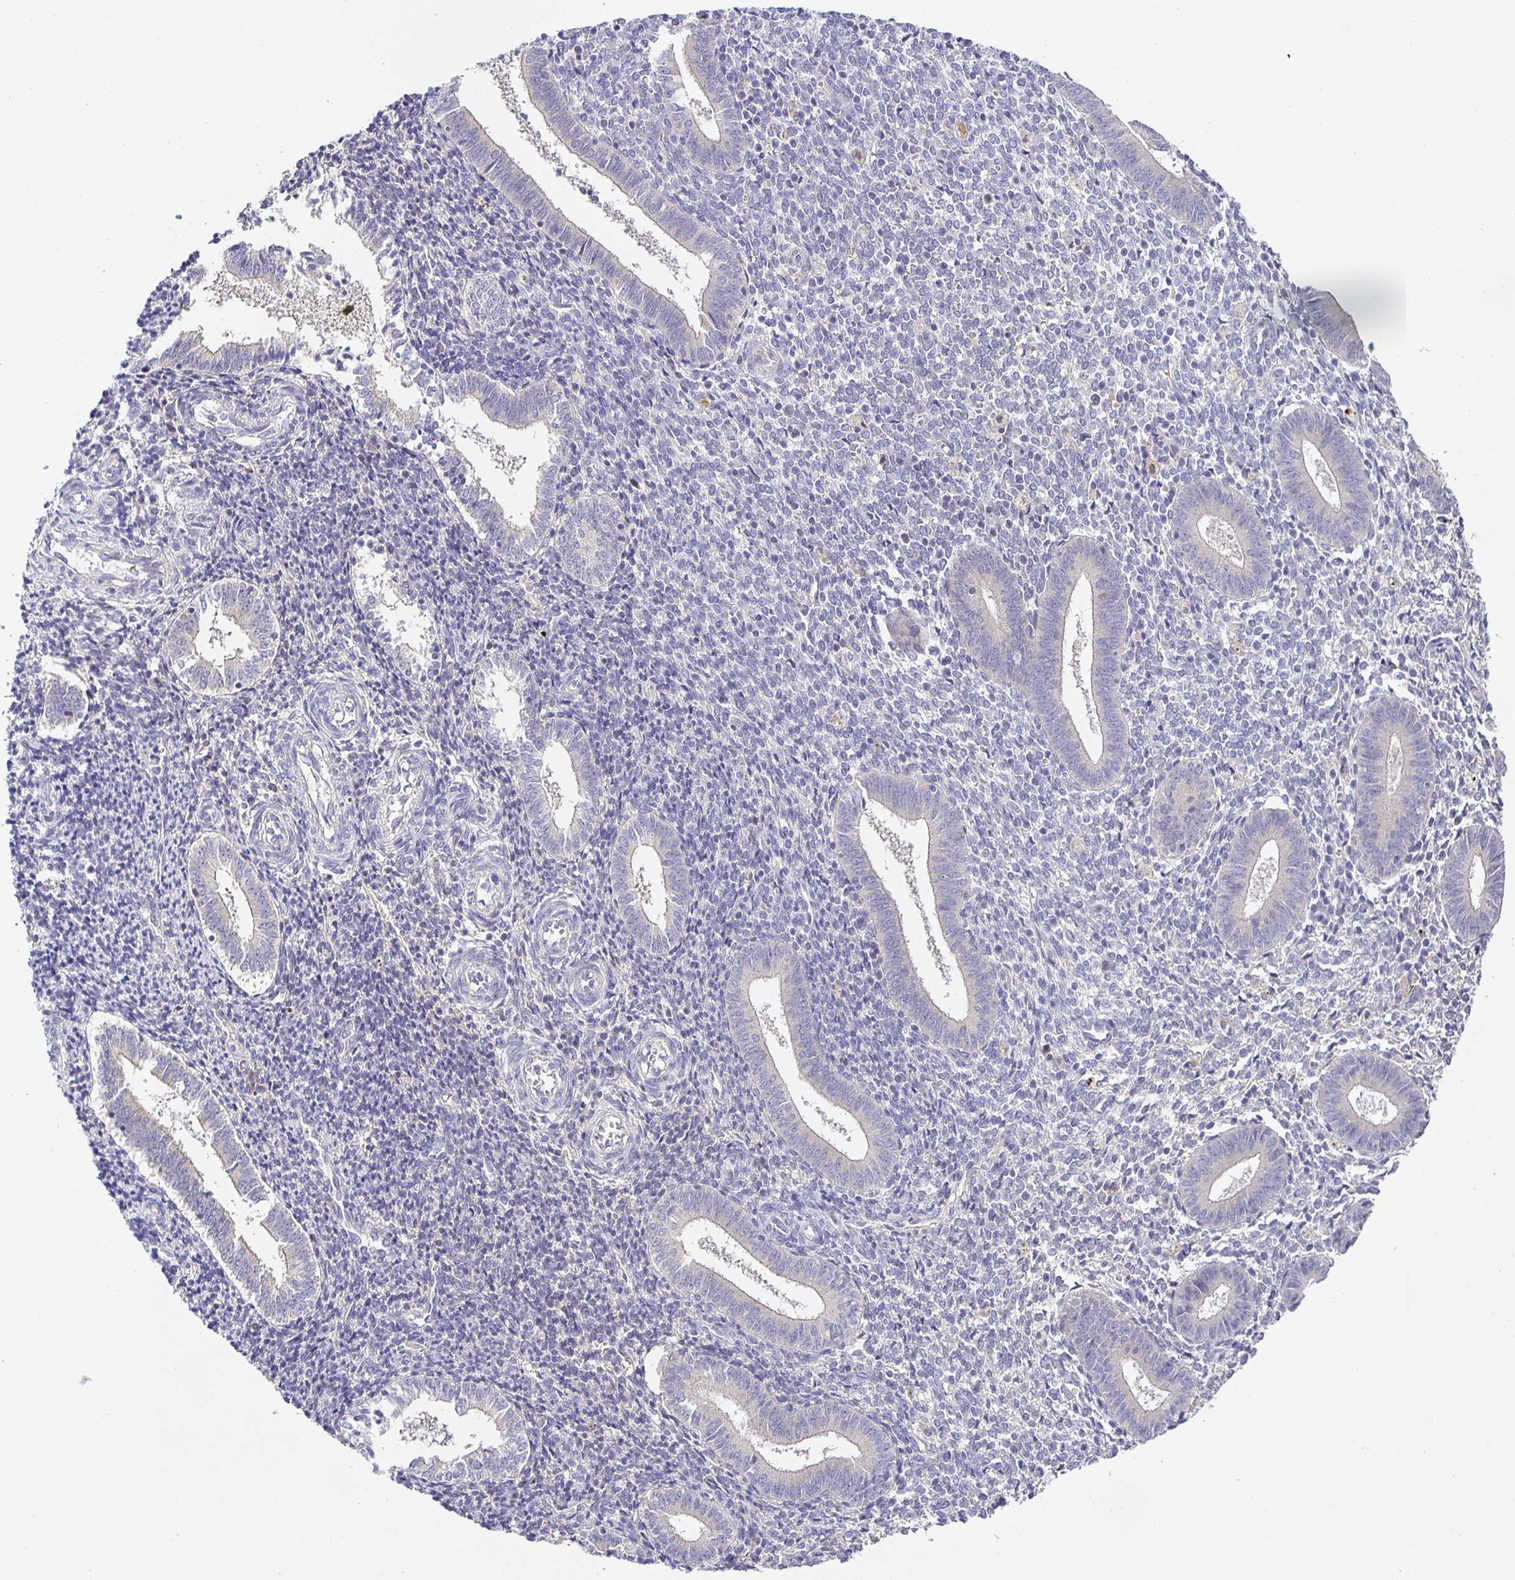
{"staining": {"intensity": "negative", "quantity": "none", "location": "none"}, "tissue": "endometrium", "cell_type": "Cells in endometrial stroma", "image_type": "normal", "snomed": [{"axis": "morphology", "description": "Normal tissue, NOS"}, {"axis": "topography", "description": "Endometrium"}], "caption": "Immunohistochemistry (IHC) photomicrograph of normal endometrium: endometrium stained with DAB (3,3'-diaminobenzidine) displays no significant protein expression in cells in endometrial stroma. Nuclei are stained in blue.", "gene": "OPALIN", "patient": {"sex": "female", "age": 25}}